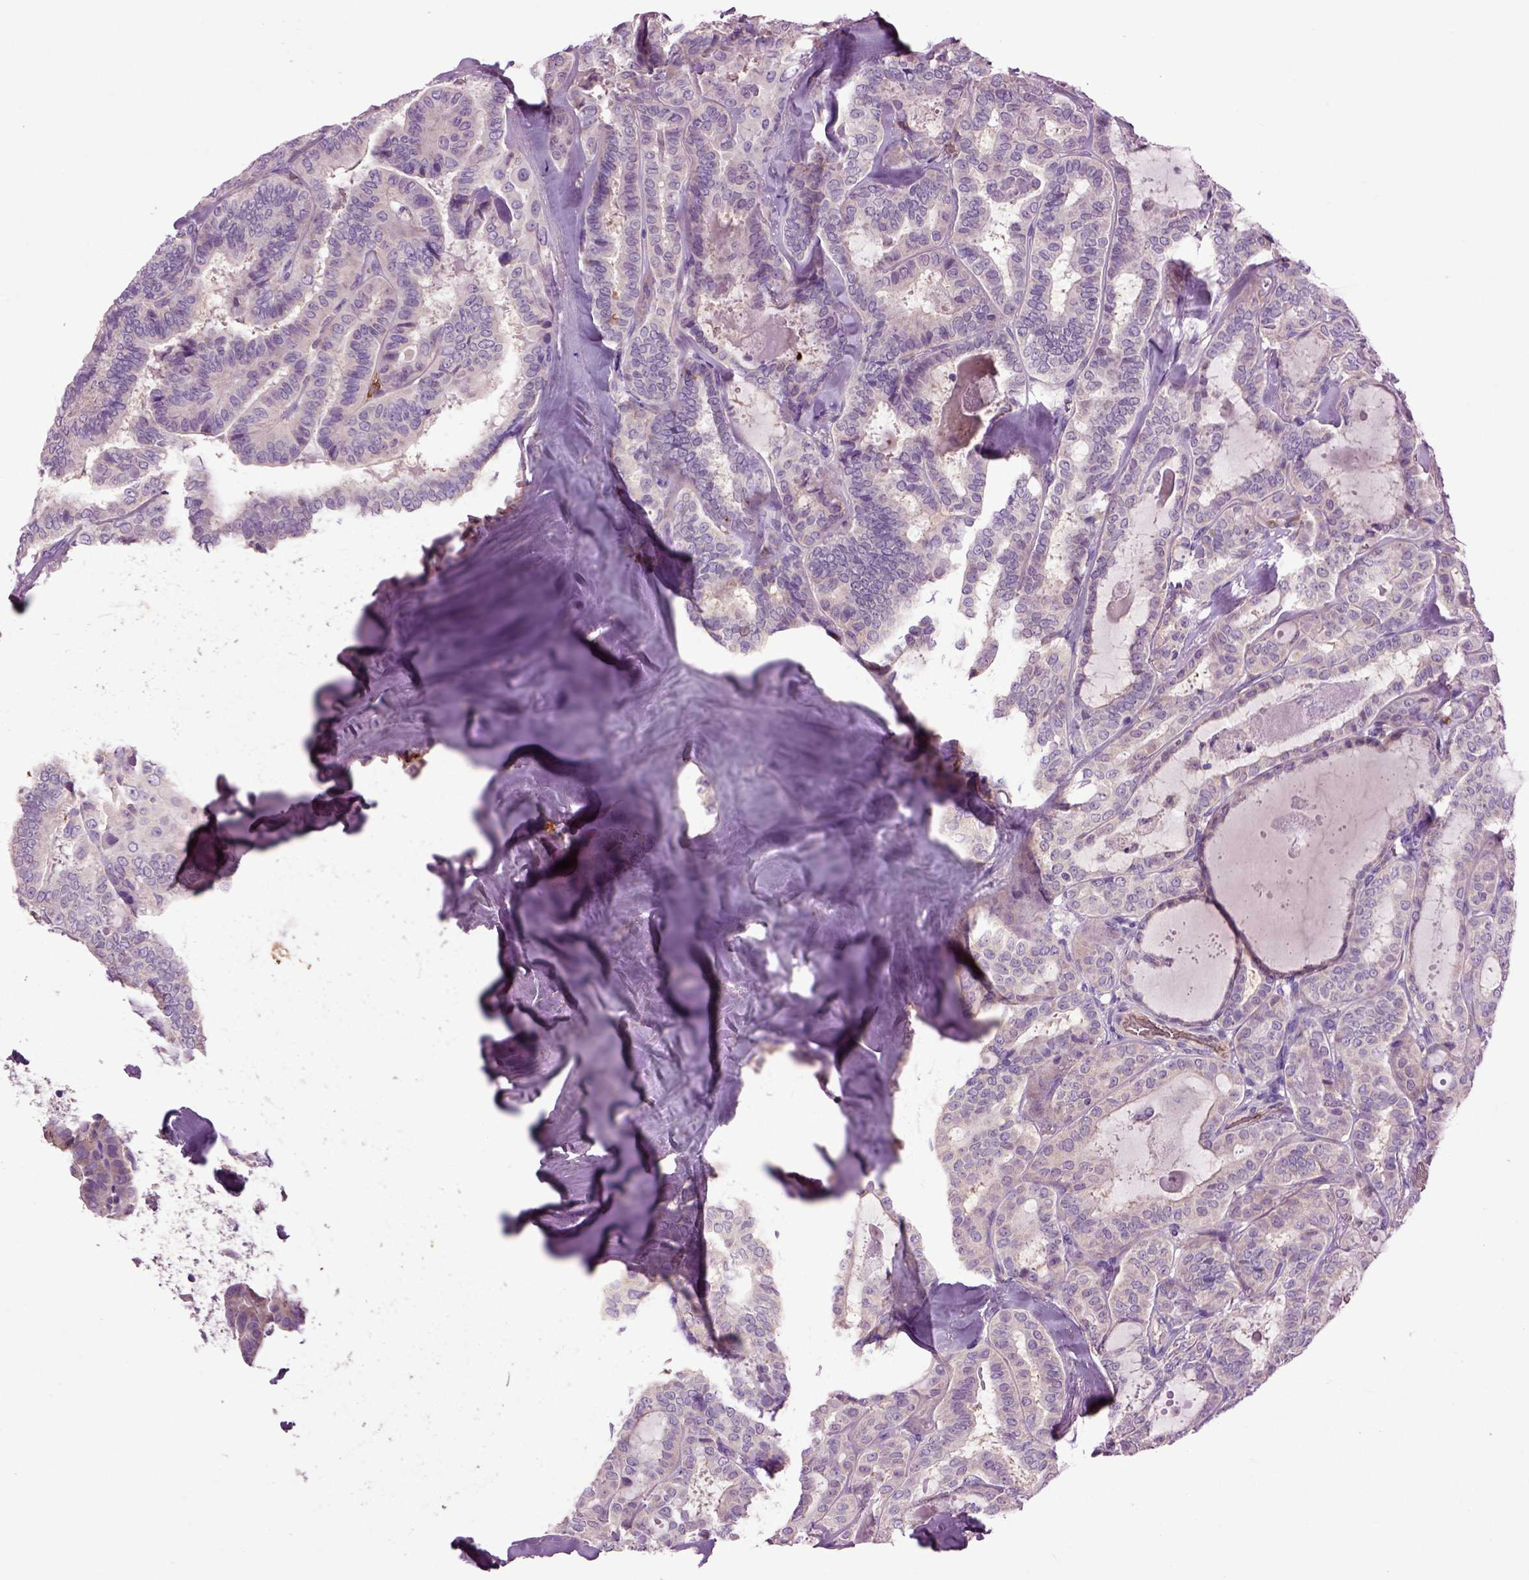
{"staining": {"intensity": "weak", "quantity": "<25%", "location": "cytoplasmic/membranous"}, "tissue": "thyroid cancer", "cell_type": "Tumor cells", "image_type": "cancer", "snomed": [{"axis": "morphology", "description": "Papillary adenocarcinoma, NOS"}, {"axis": "topography", "description": "Thyroid gland"}], "caption": "An image of thyroid cancer stained for a protein reveals no brown staining in tumor cells. (DAB (3,3'-diaminobenzidine) immunohistochemistry (IHC) with hematoxylin counter stain).", "gene": "SPON1", "patient": {"sex": "female", "age": 39}}